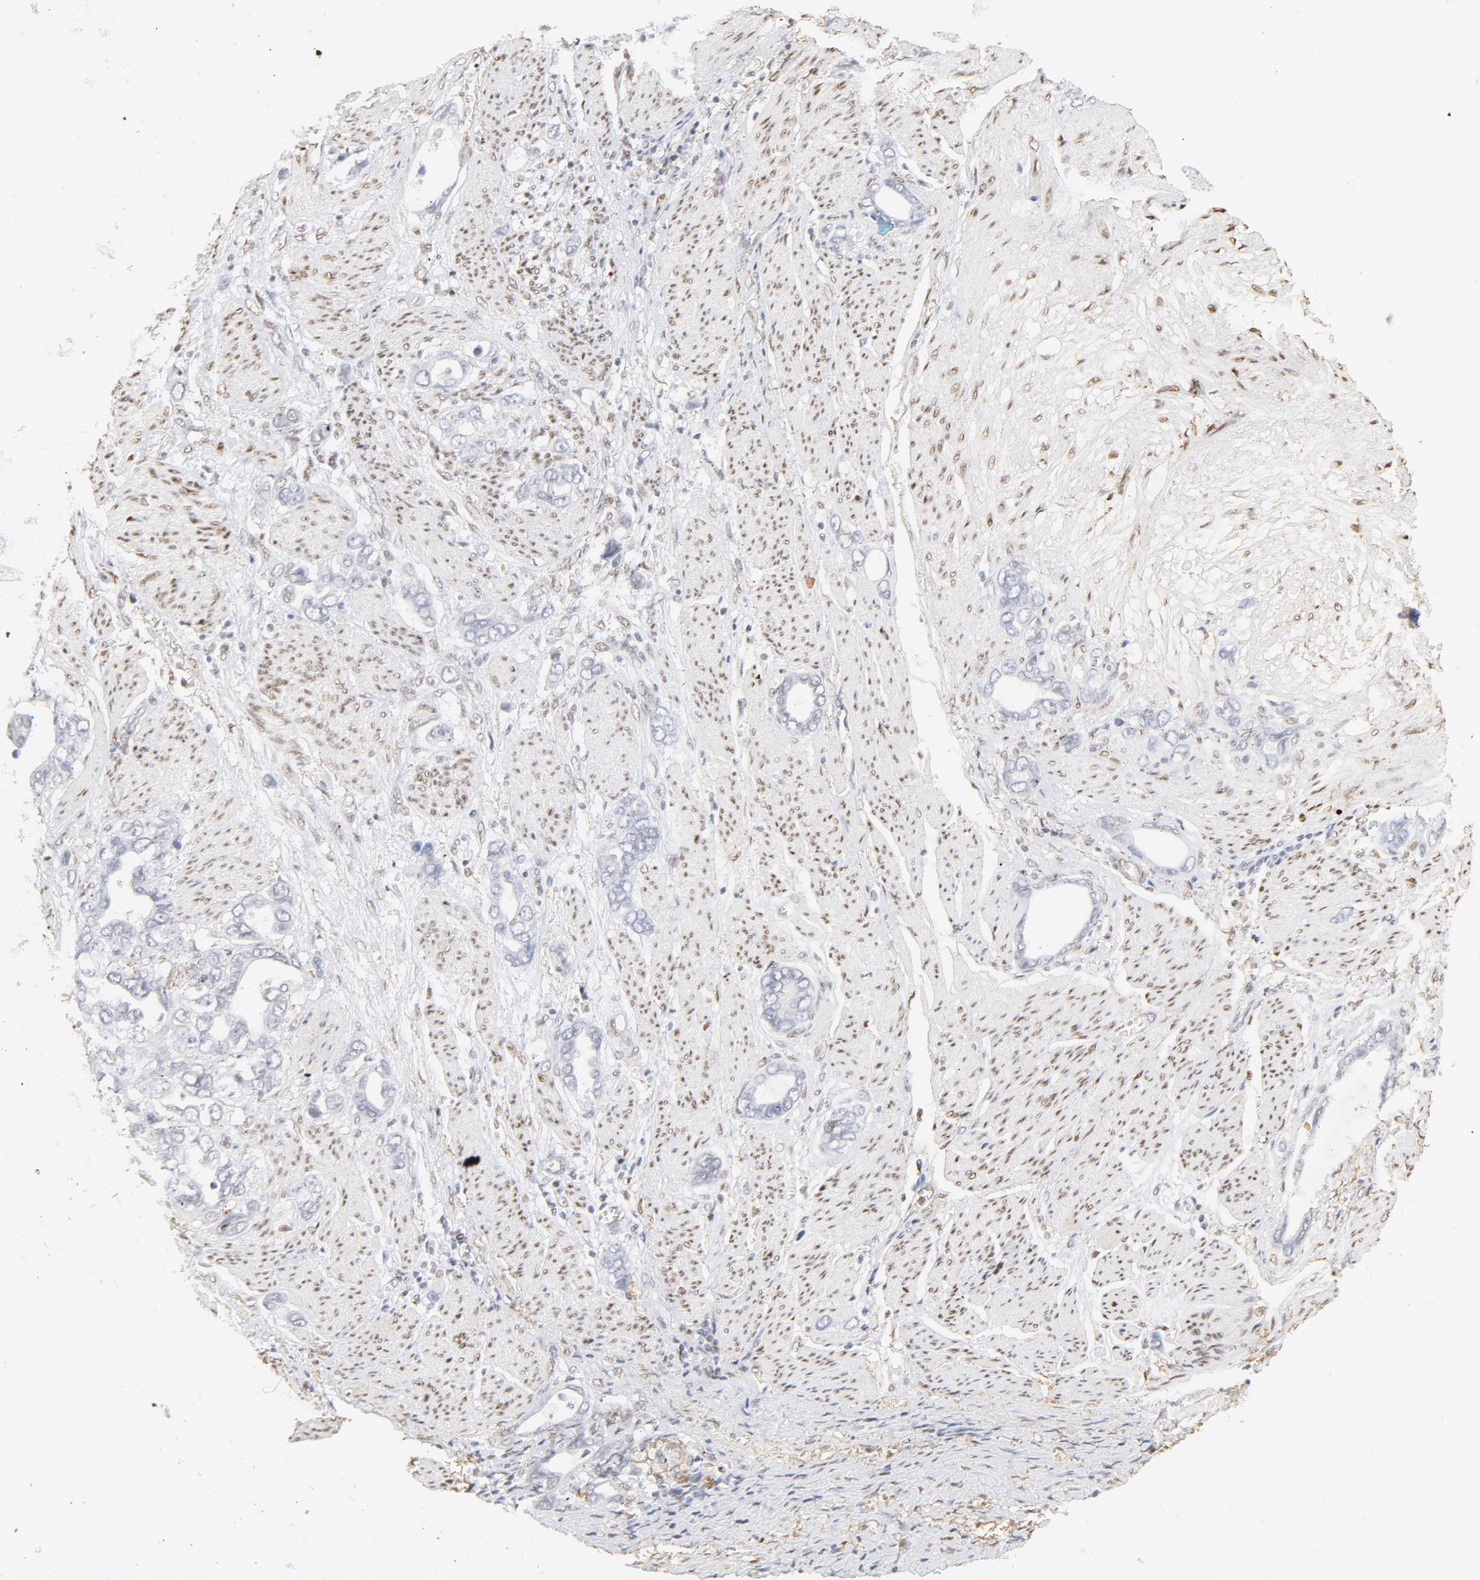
{"staining": {"intensity": "negative", "quantity": "none", "location": "none"}, "tissue": "stomach cancer", "cell_type": "Tumor cells", "image_type": "cancer", "snomed": [{"axis": "morphology", "description": "Adenocarcinoma, NOS"}, {"axis": "topography", "description": "Stomach"}], "caption": "Immunohistochemical staining of stomach adenocarcinoma displays no significant positivity in tumor cells. (Brightfield microscopy of DAB immunohistochemistry (IHC) at high magnification).", "gene": "PBX1", "patient": {"sex": "male", "age": 78}}